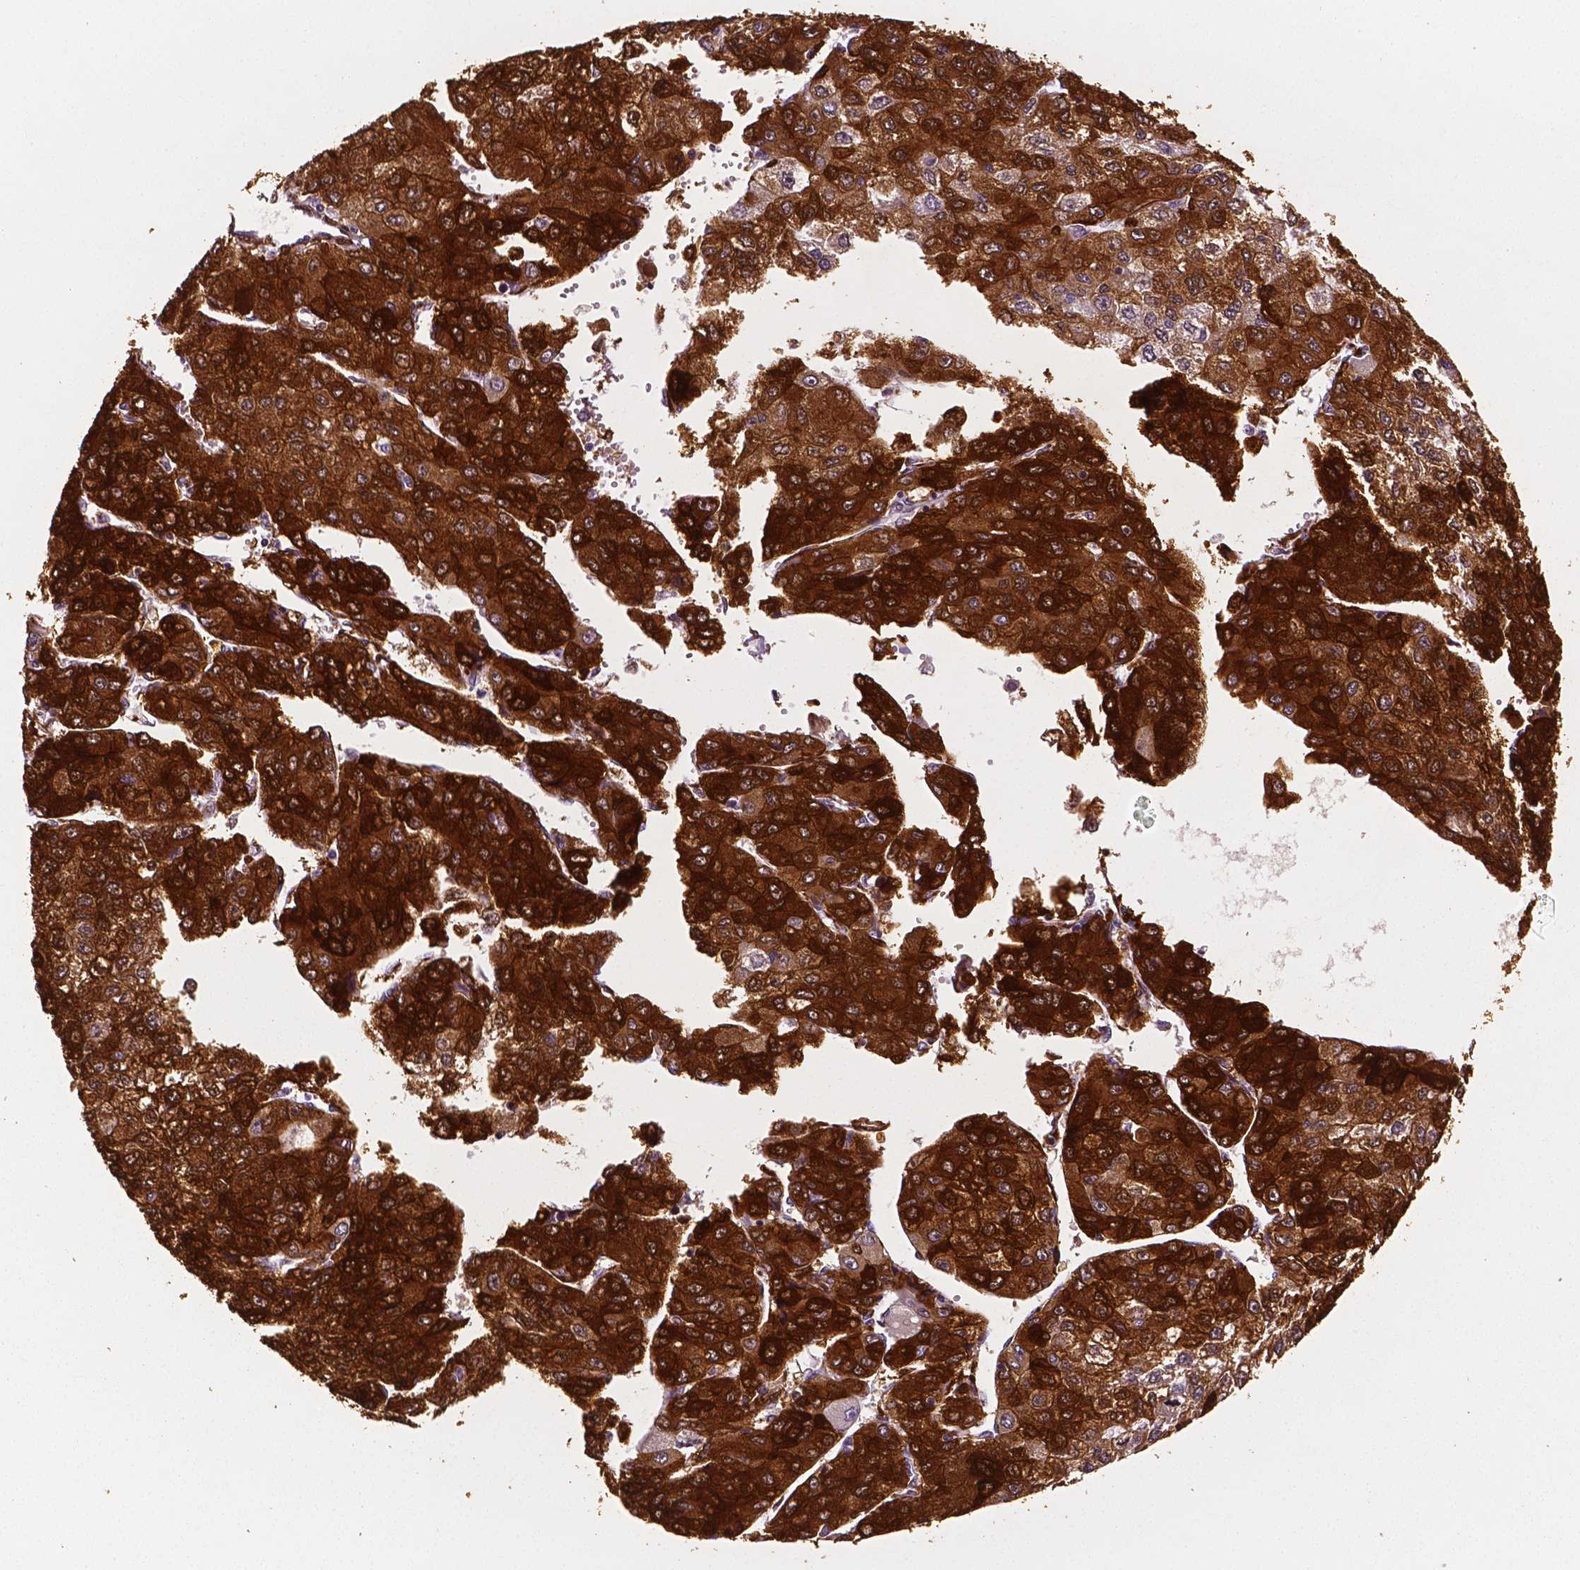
{"staining": {"intensity": "strong", "quantity": ">75%", "location": "cytoplasmic/membranous"}, "tissue": "liver cancer", "cell_type": "Tumor cells", "image_type": "cancer", "snomed": [{"axis": "morphology", "description": "Carcinoma, Hepatocellular, NOS"}, {"axis": "topography", "description": "Liver"}], "caption": "Protein staining of hepatocellular carcinoma (liver) tissue demonstrates strong cytoplasmic/membranous expression in approximately >75% of tumor cells.", "gene": "PHGDH", "patient": {"sex": "female", "age": 66}}